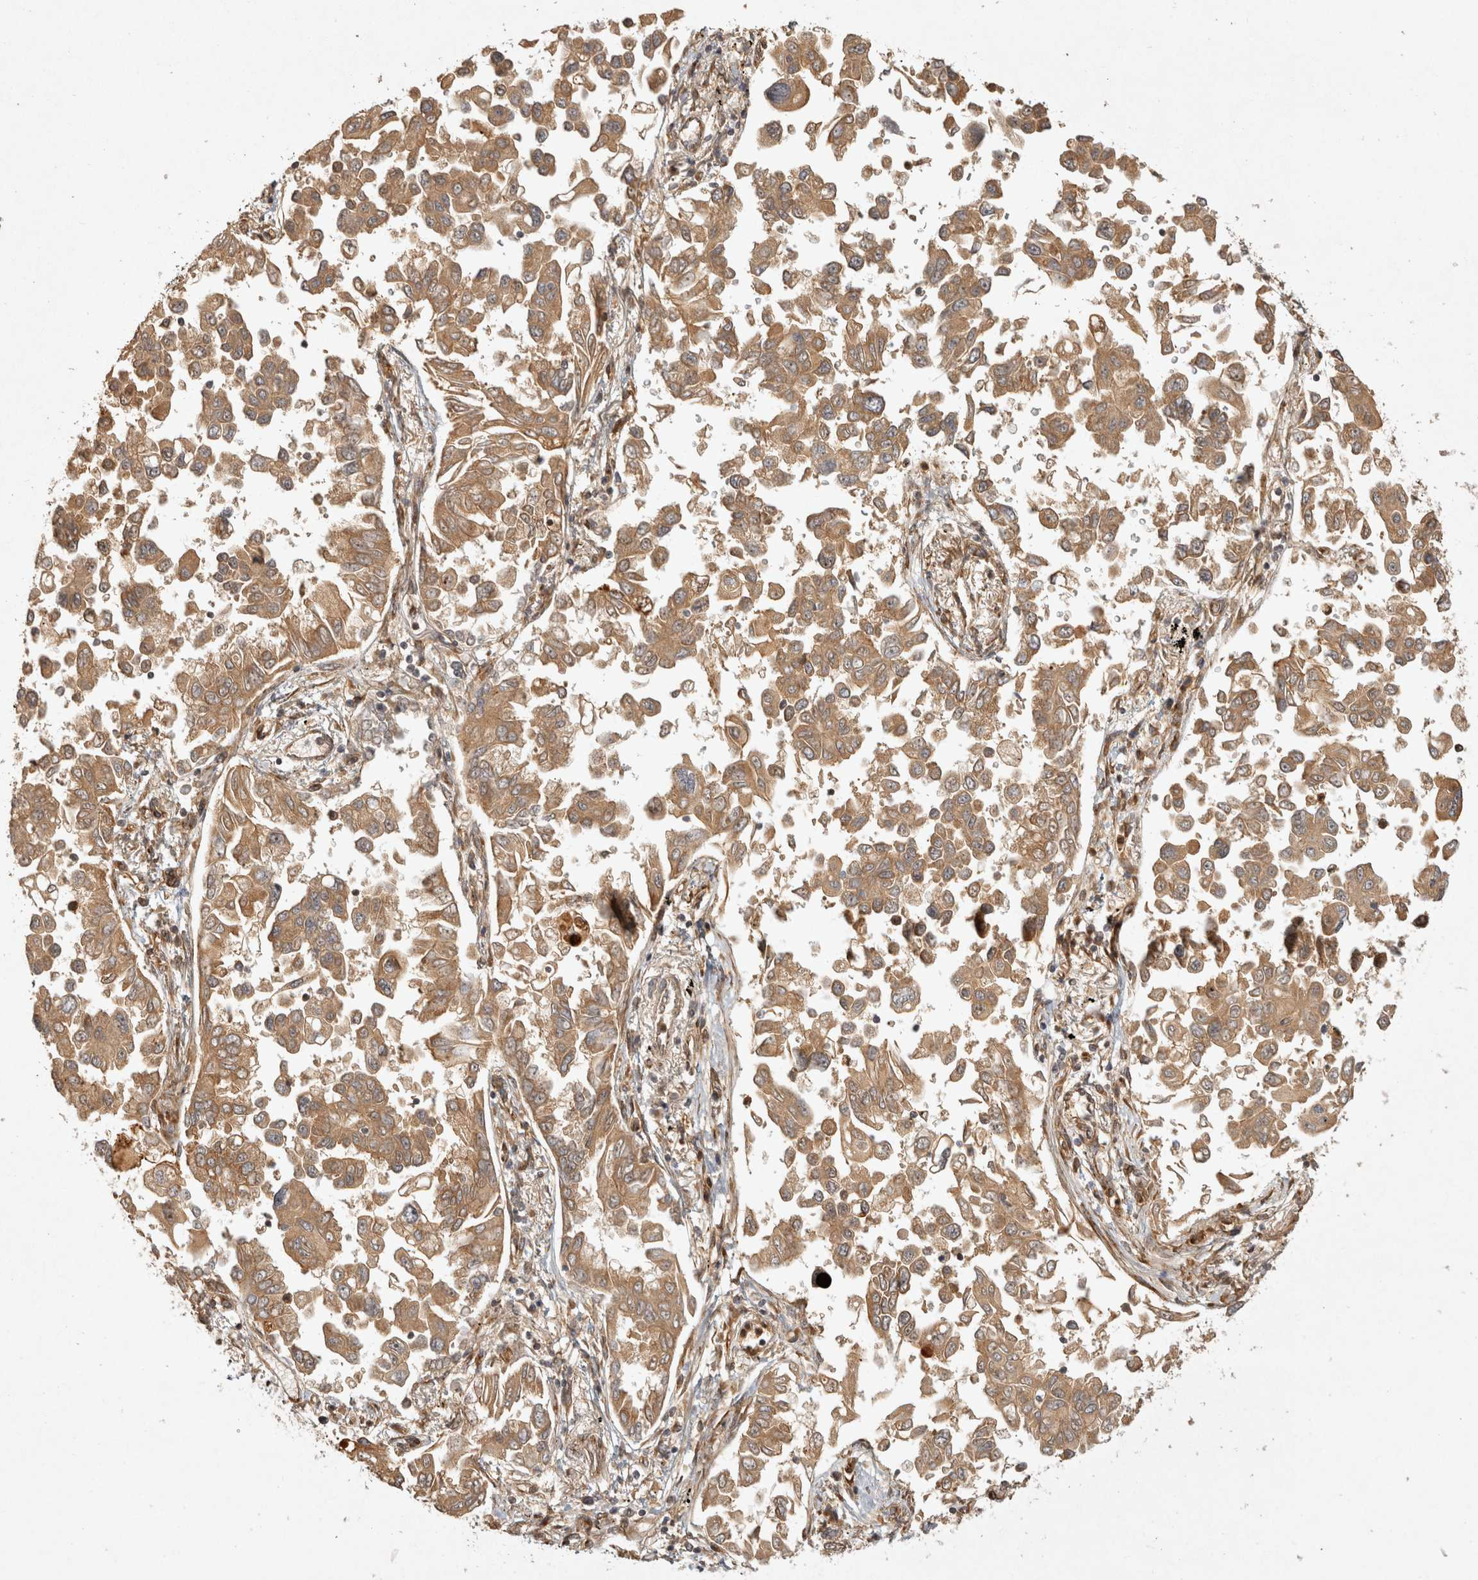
{"staining": {"intensity": "moderate", "quantity": ">75%", "location": "cytoplasmic/membranous"}, "tissue": "lung cancer", "cell_type": "Tumor cells", "image_type": "cancer", "snomed": [{"axis": "morphology", "description": "Adenocarcinoma, NOS"}, {"axis": "topography", "description": "Lung"}], "caption": "IHC of human lung adenocarcinoma exhibits medium levels of moderate cytoplasmic/membranous expression in about >75% of tumor cells. (DAB (3,3'-diaminobenzidine) IHC with brightfield microscopy, high magnification).", "gene": "CAMSAP2", "patient": {"sex": "female", "age": 67}}